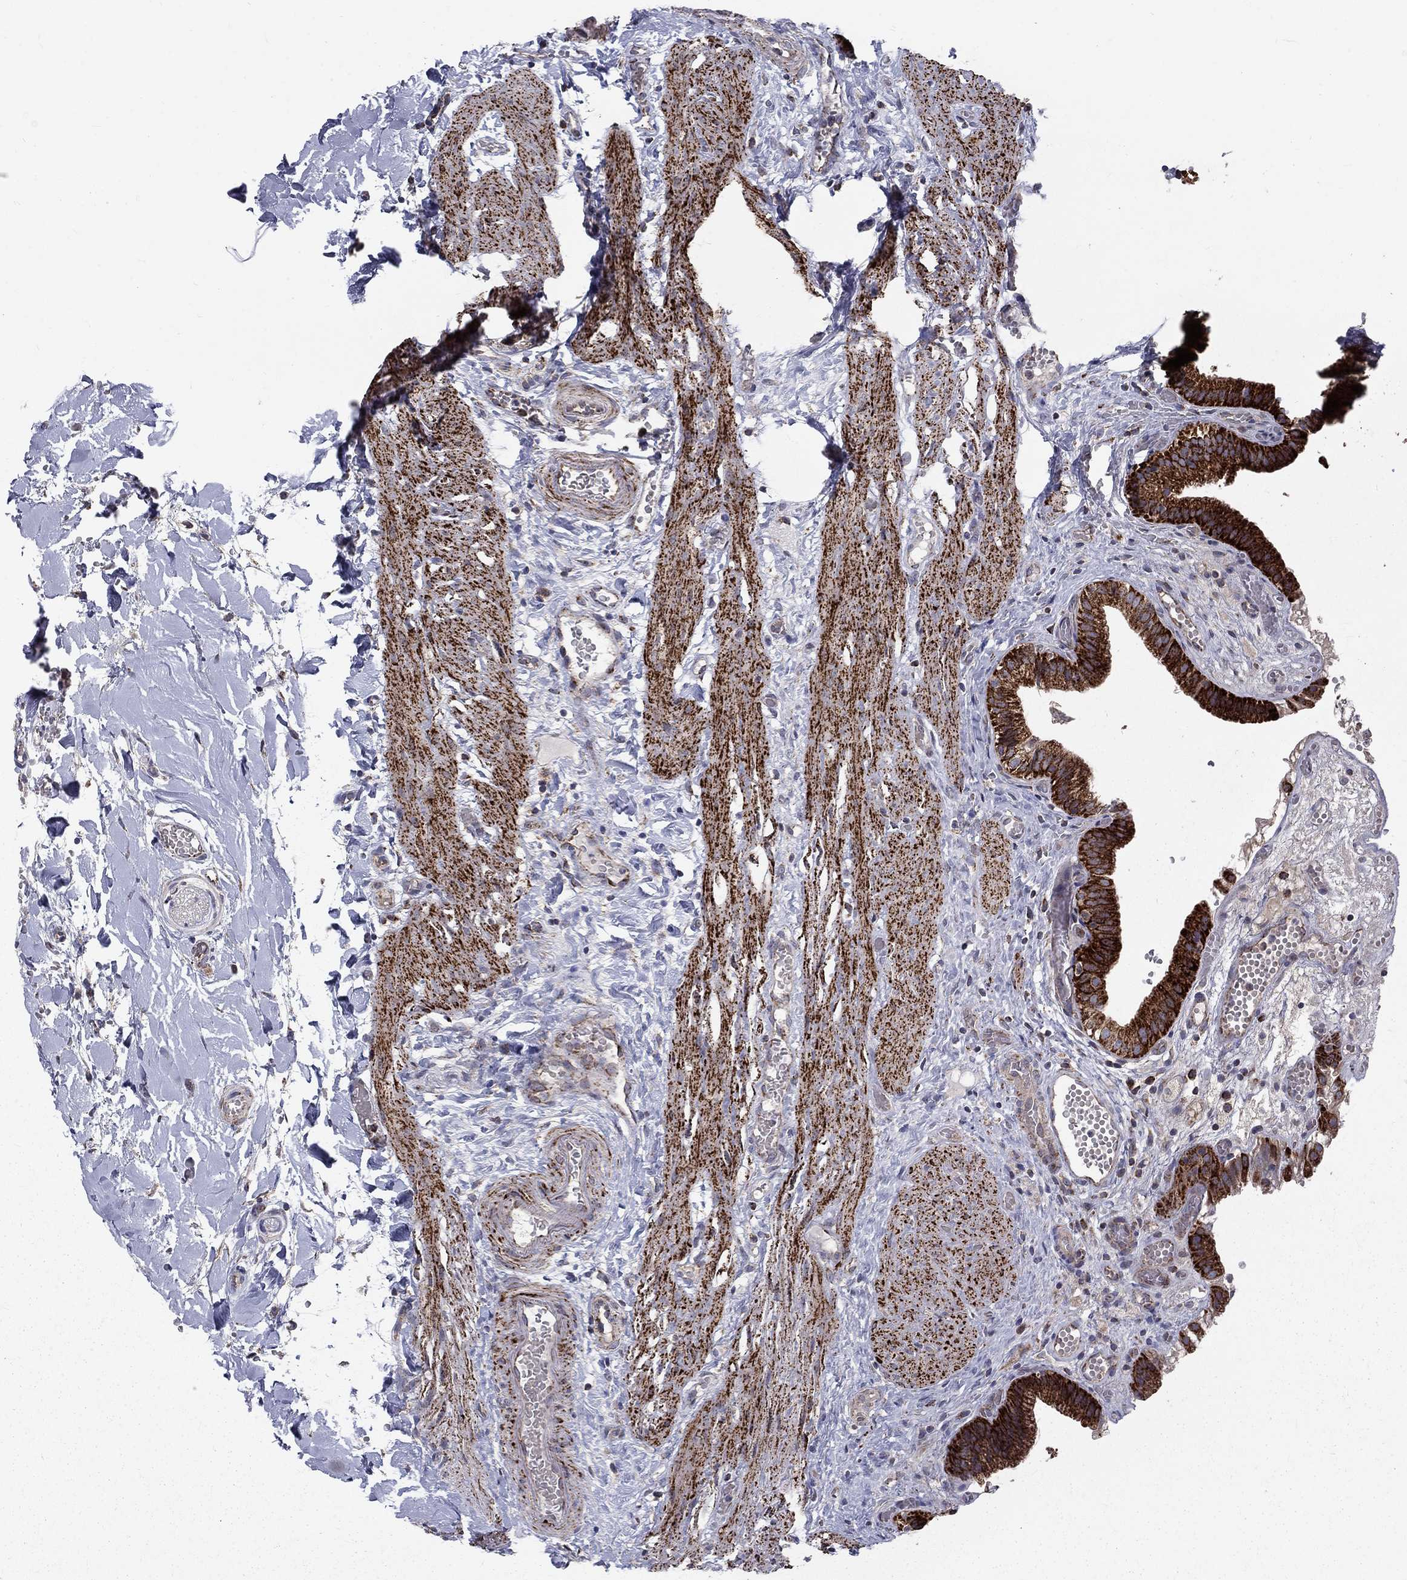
{"staining": {"intensity": "strong", "quantity": ">75%", "location": "cytoplasmic/membranous"}, "tissue": "gallbladder", "cell_type": "Glandular cells", "image_type": "normal", "snomed": [{"axis": "morphology", "description": "Normal tissue, NOS"}, {"axis": "topography", "description": "Gallbladder"}], "caption": "DAB (3,3'-diaminobenzidine) immunohistochemical staining of benign human gallbladder exhibits strong cytoplasmic/membranous protein expression in about >75% of glandular cells. Using DAB (brown) and hematoxylin (blue) stains, captured at high magnification using brightfield microscopy.", "gene": "ALDH1B1", "patient": {"sex": "female", "age": 24}}